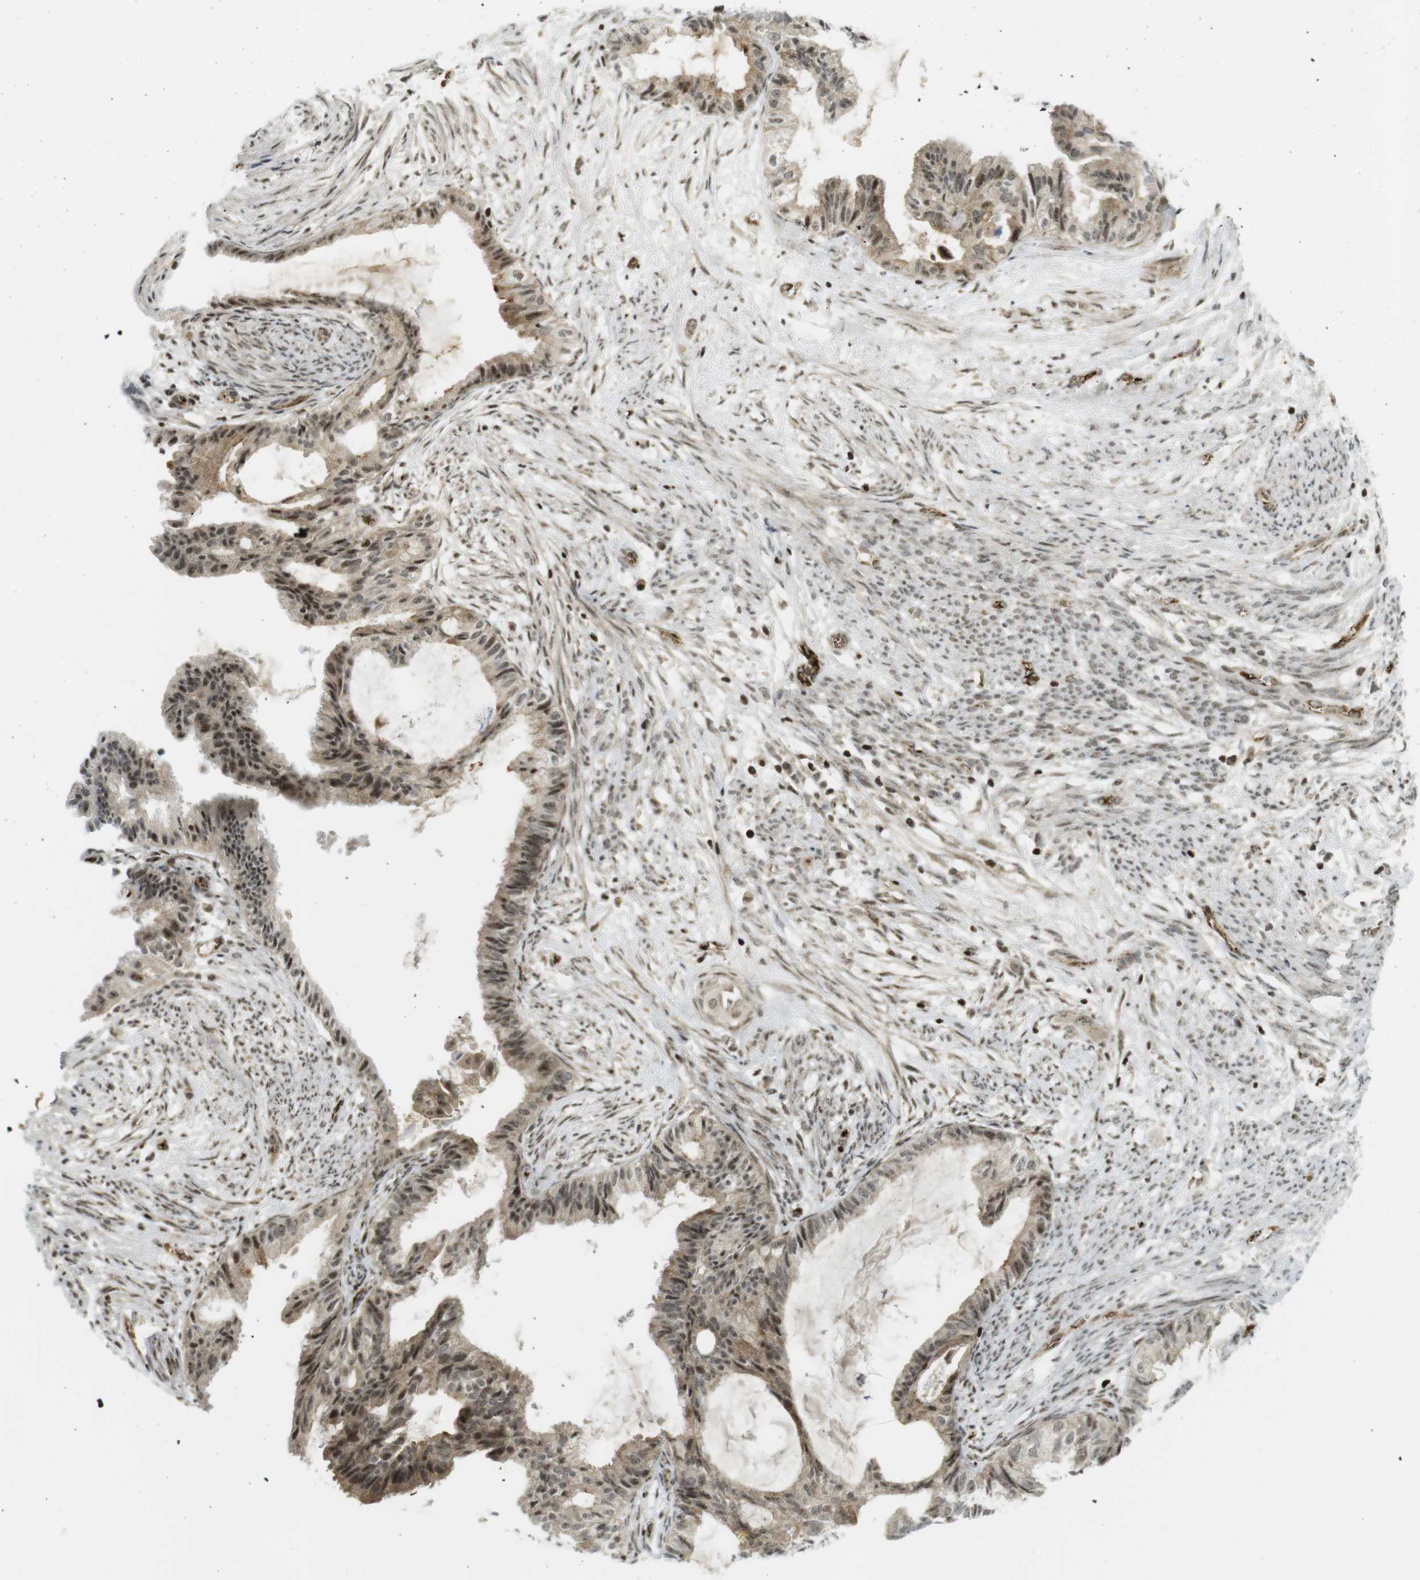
{"staining": {"intensity": "weak", "quantity": ">75%", "location": "cytoplasmic/membranous,nuclear"}, "tissue": "cervical cancer", "cell_type": "Tumor cells", "image_type": "cancer", "snomed": [{"axis": "morphology", "description": "Normal tissue, NOS"}, {"axis": "morphology", "description": "Adenocarcinoma, NOS"}, {"axis": "topography", "description": "Cervix"}, {"axis": "topography", "description": "Endometrium"}], "caption": "Tumor cells demonstrate low levels of weak cytoplasmic/membranous and nuclear expression in about >75% of cells in cervical adenocarcinoma. The staining was performed using DAB, with brown indicating positive protein expression. Nuclei are stained blue with hematoxylin.", "gene": "PPP1R13B", "patient": {"sex": "female", "age": 86}}